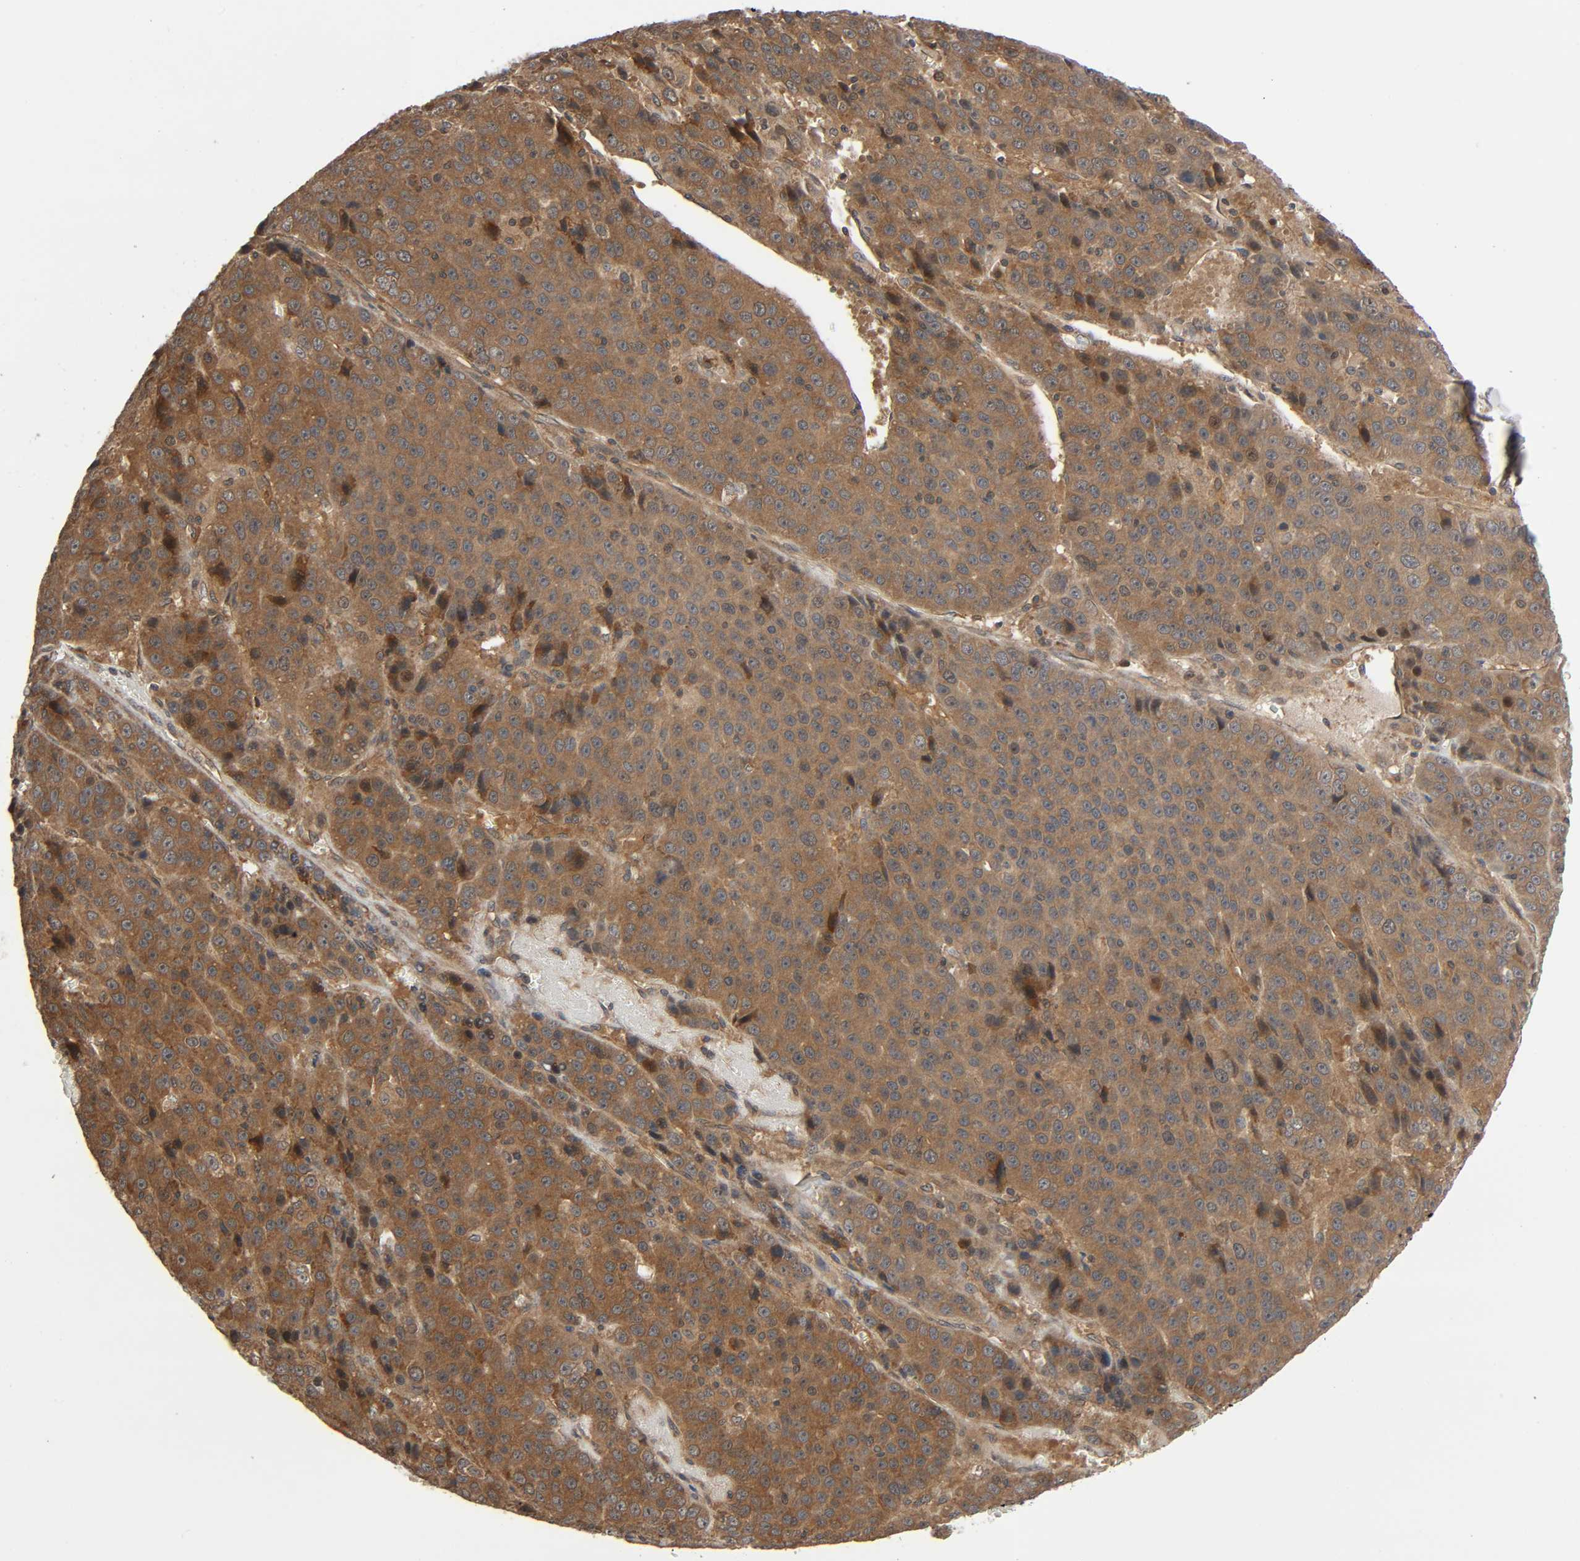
{"staining": {"intensity": "moderate", "quantity": ">75%", "location": "cytoplasmic/membranous"}, "tissue": "liver cancer", "cell_type": "Tumor cells", "image_type": "cancer", "snomed": [{"axis": "morphology", "description": "Carcinoma, Hepatocellular, NOS"}, {"axis": "topography", "description": "Liver"}], "caption": "Immunohistochemistry of human liver cancer (hepatocellular carcinoma) exhibits medium levels of moderate cytoplasmic/membranous positivity in approximately >75% of tumor cells. Nuclei are stained in blue.", "gene": "PPP2R1B", "patient": {"sex": "female", "age": 53}}